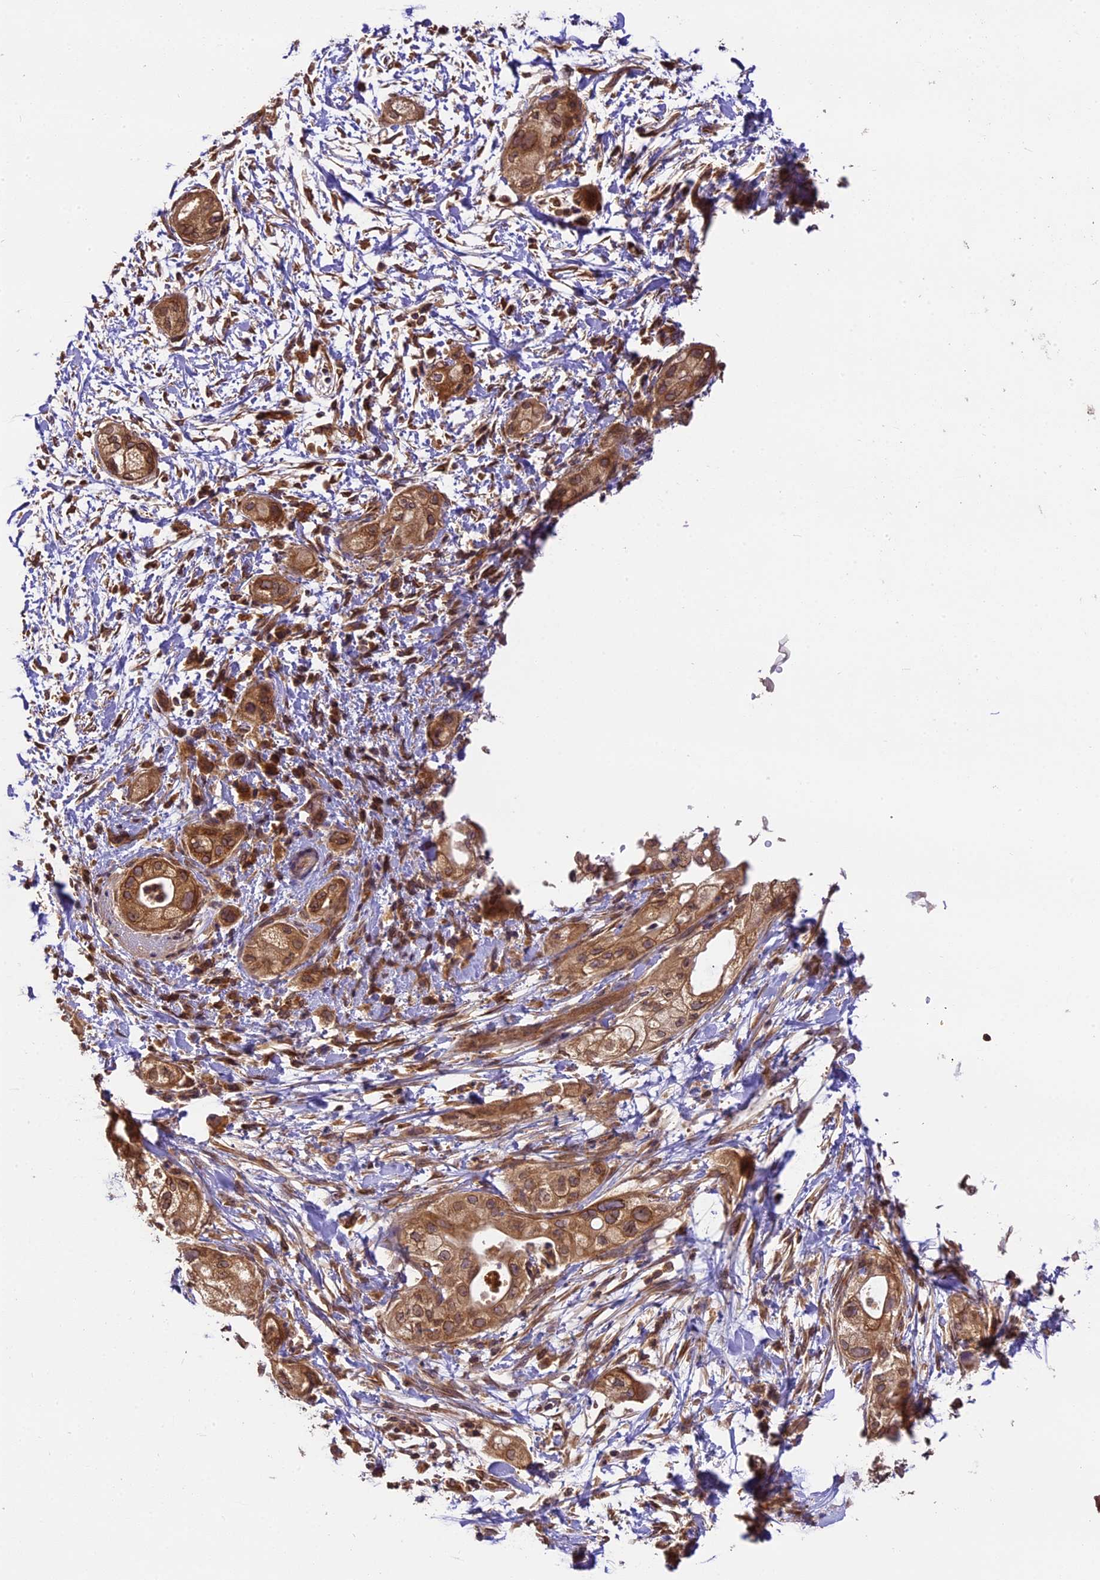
{"staining": {"intensity": "moderate", "quantity": ">75%", "location": "cytoplasmic/membranous"}, "tissue": "pancreatic cancer", "cell_type": "Tumor cells", "image_type": "cancer", "snomed": [{"axis": "morphology", "description": "Adenocarcinoma, NOS"}, {"axis": "topography", "description": "Pancreas"}], "caption": "Pancreatic cancer (adenocarcinoma) stained with a protein marker reveals moderate staining in tumor cells.", "gene": "BRAP", "patient": {"sex": "male", "age": 58}}